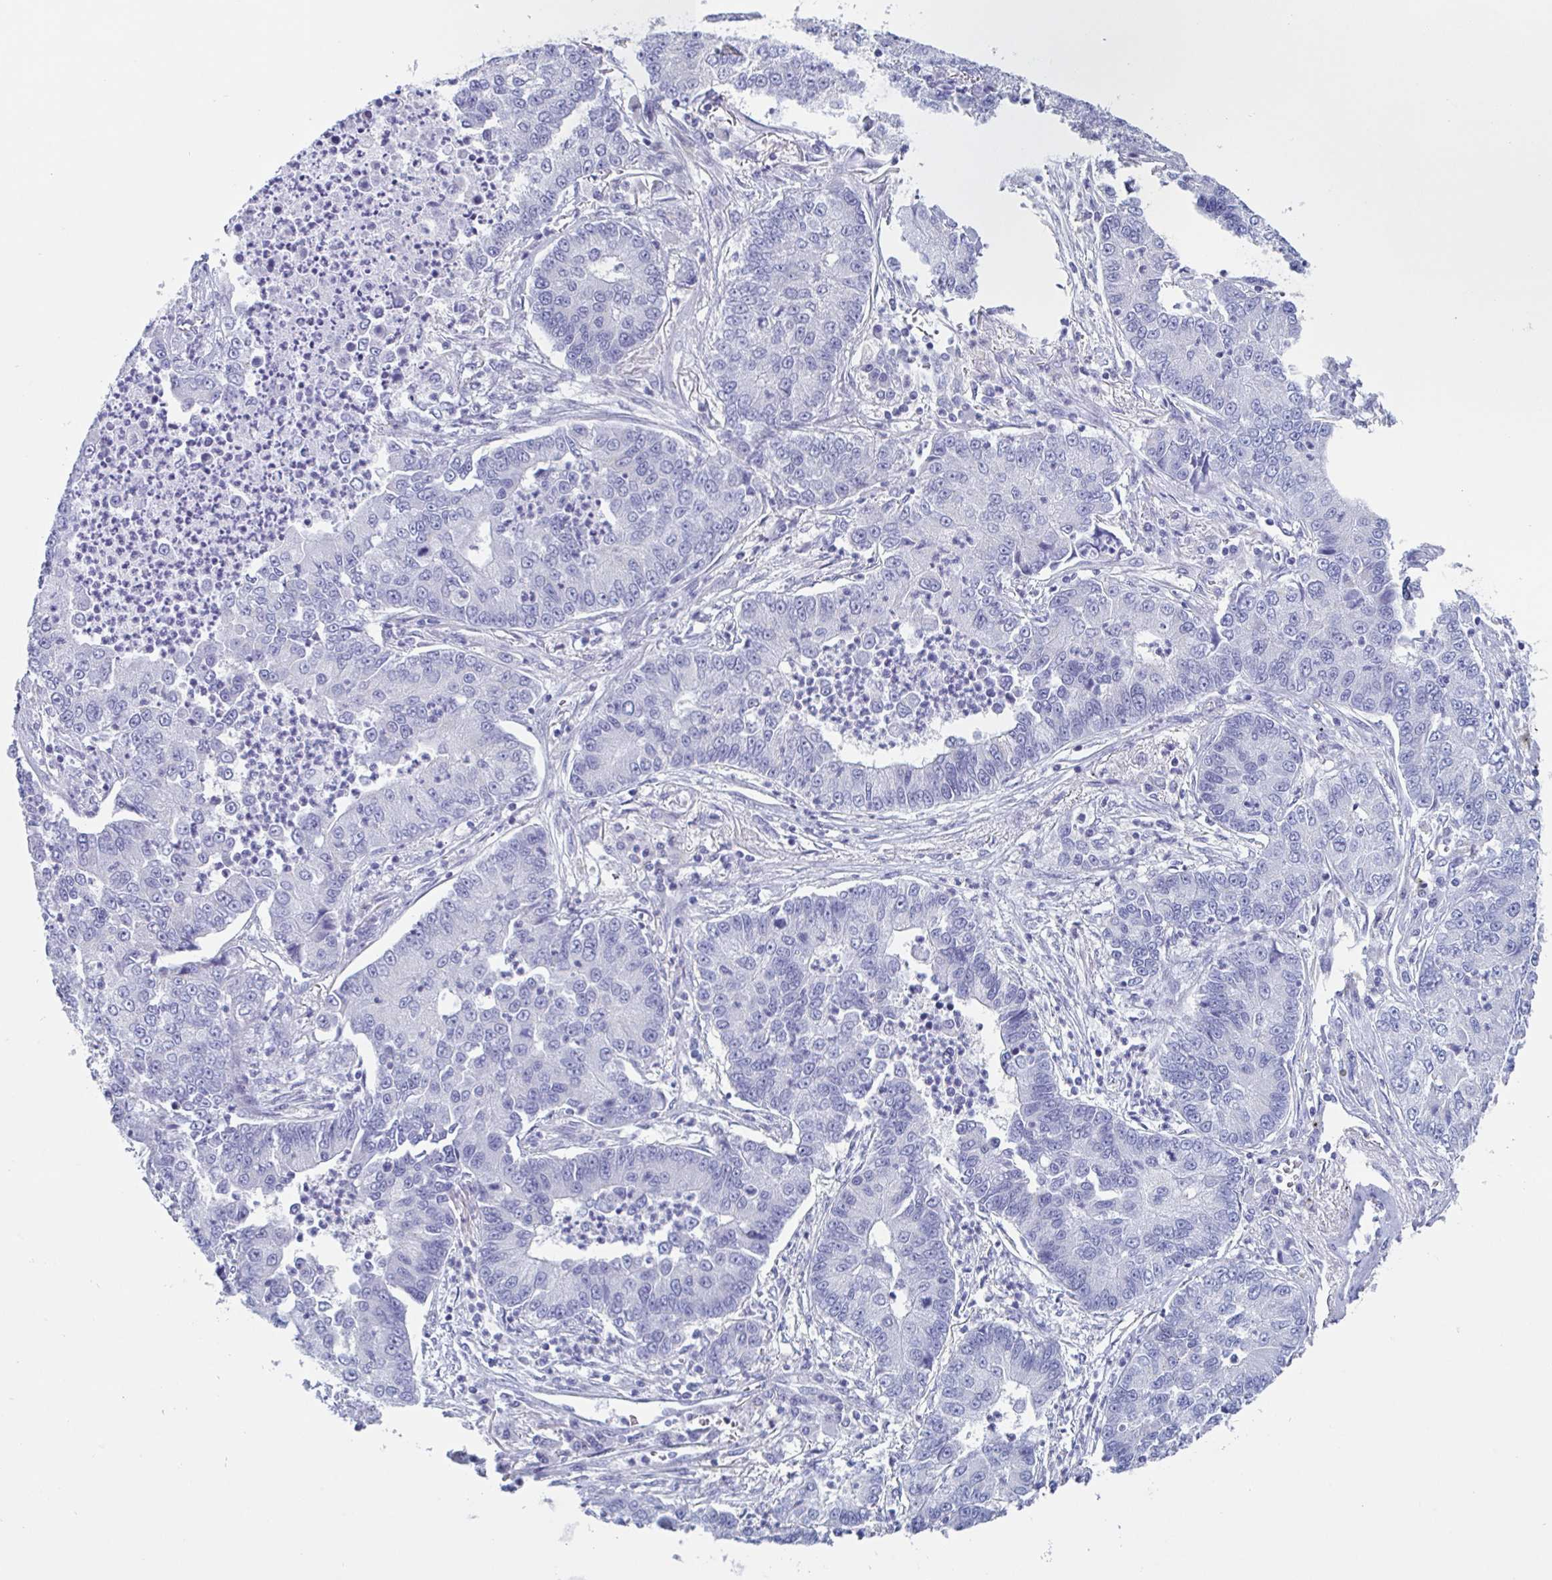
{"staining": {"intensity": "negative", "quantity": "none", "location": "none"}, "tissue": "lung cancer", "cell_type": "Tumor cells", "image_type": "cancer", "snomed": [{"axis": "morphology", "description": "Adenocarcinoma, NOS"}, {"axis": "topography", "description": "Lung"}], "caption": "An immunohistochemistry histopathology image of lung cancer is shown. There is no staining in tumor cells of lung cancer.", "gene": "TAGLN3", "patient": {"sex": "female", "age": 57}}